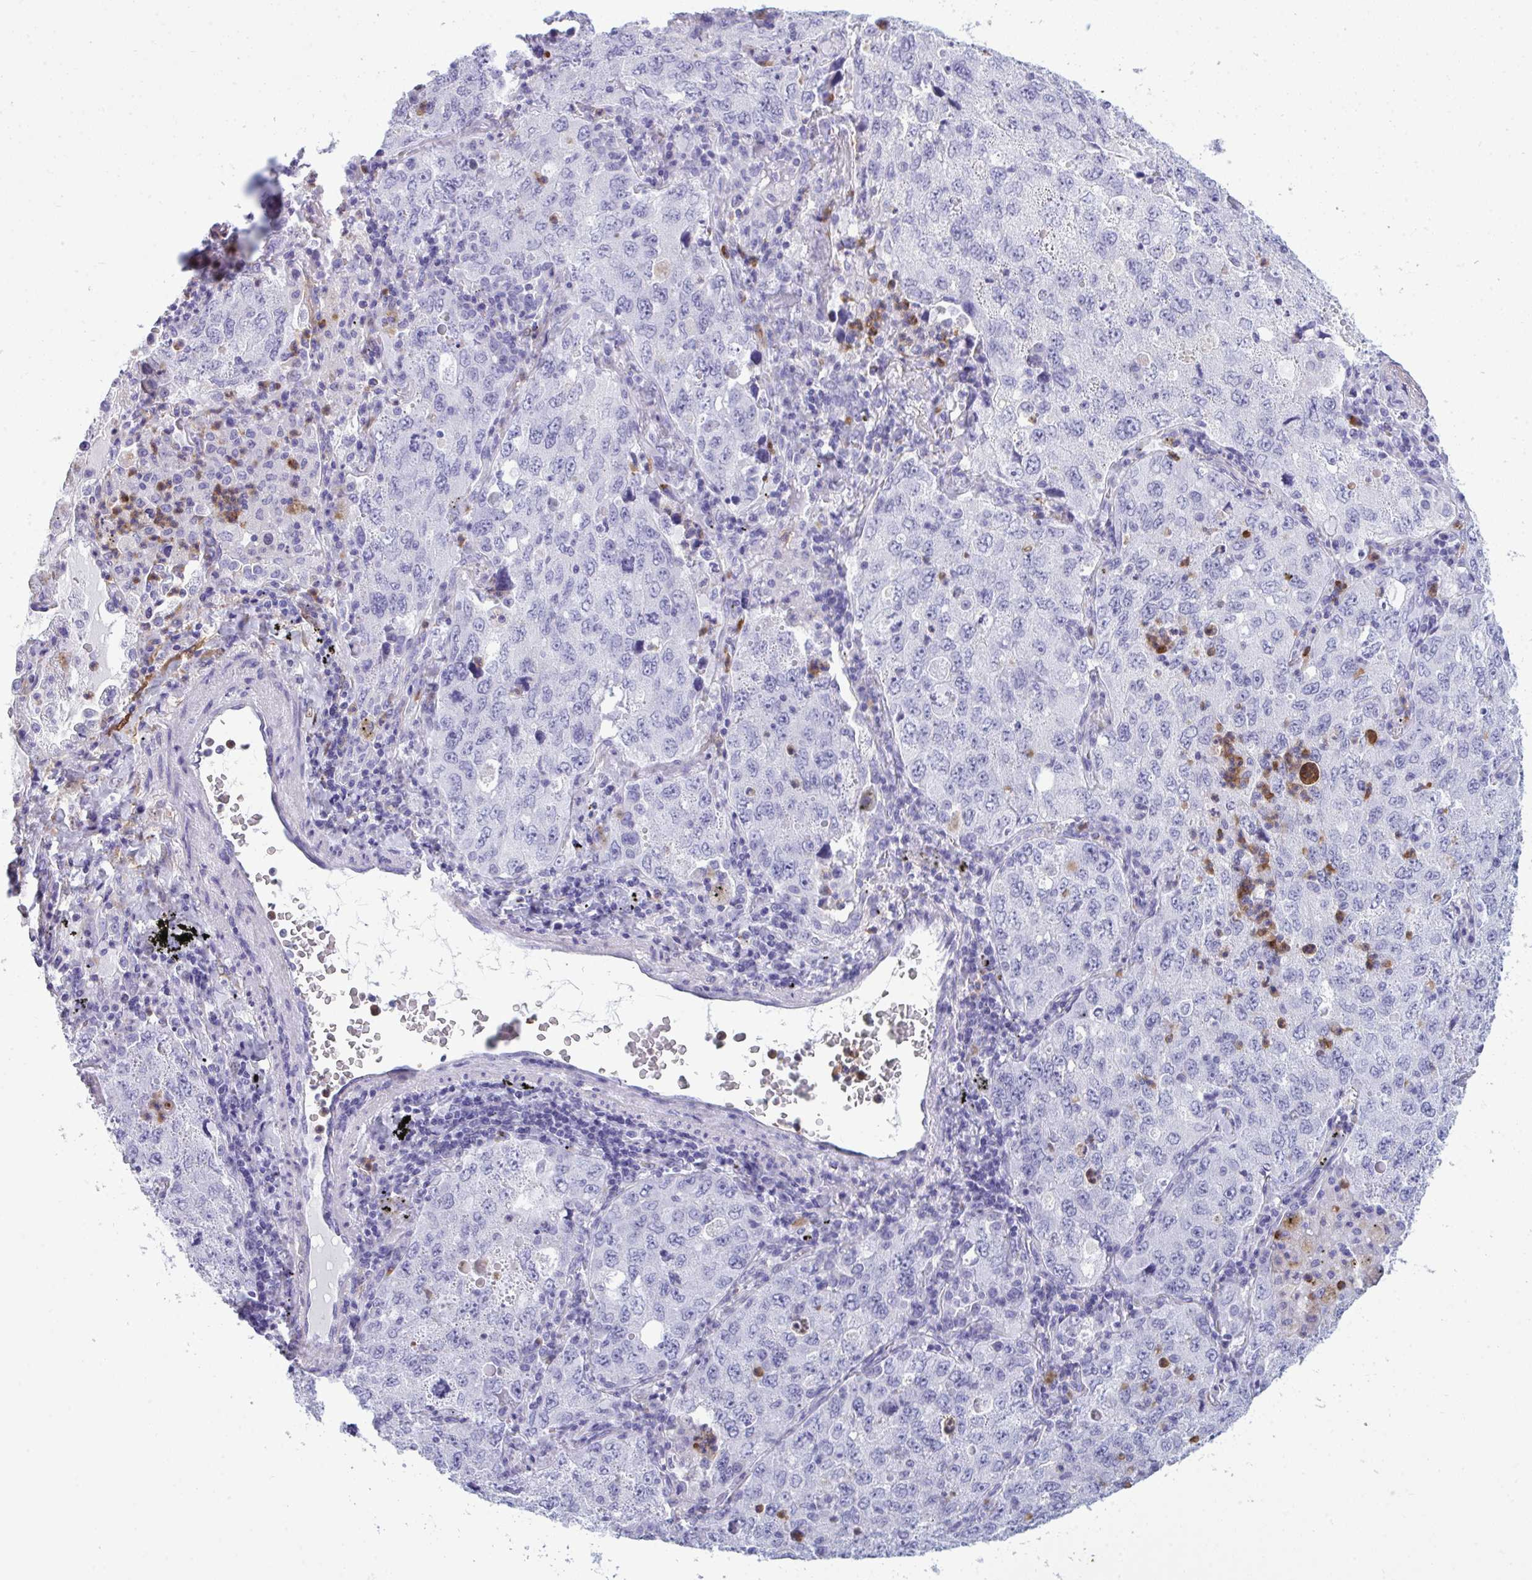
{"staining": {"intensity": "negative", "quantity": "none", "location": "none"}, "tissue": "lung cancer", "cell_type": "Tumor cells", "image_type": "cancer", "snomed": [{"axis": "morphology", "description": "Adenocarcinoma, NOS"}, {"axis": "topography", "description": "Lung"}], "caption": "High power microscopy image of an immunohistochemistry photomicrograph of lung cancer, revealing no significant staining in tumor cells.", "gene": "ARHGAP42", "patient": {"sex": "female", "age": 57}}